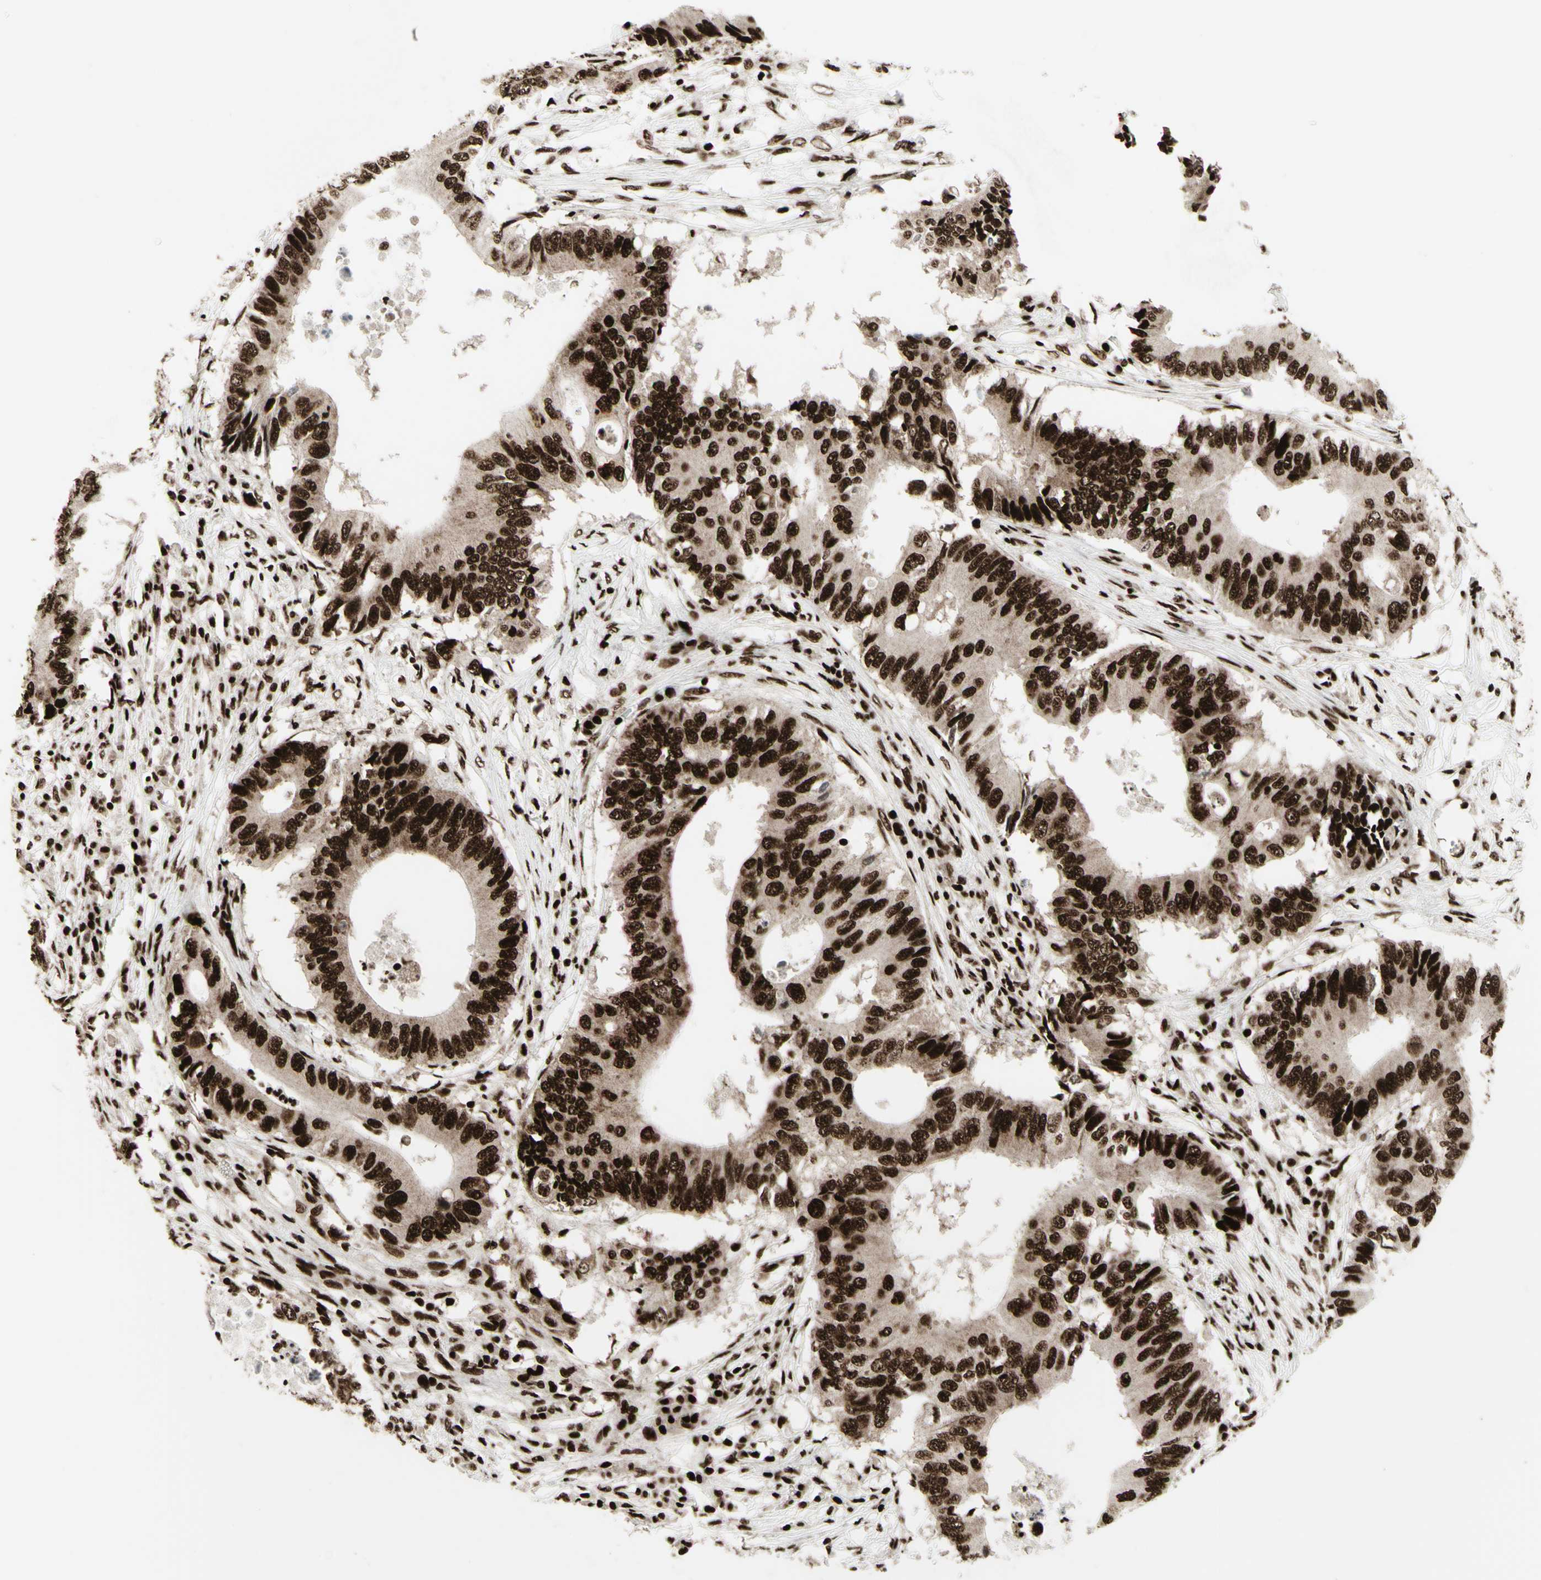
{"staining": {"intensity": "strong", "quantity": ">75%", "location": "nuclear"}, "tissue": "colorectal cancer", "cell_type": "Tumor cells", "image_type": "cancer", "snomed": [{"axis": "morphology", "description": "Adenocarcinoma, NOS"}, {"axis": "topography", "description": "Colon"}], "caption": "Tumor cells exhibit strong nuclear positivity in about >75% of cells in colorectal adenocarcinoma.", "gene": "U2AF2", "patient": {"sex": "male", "age": 71}}